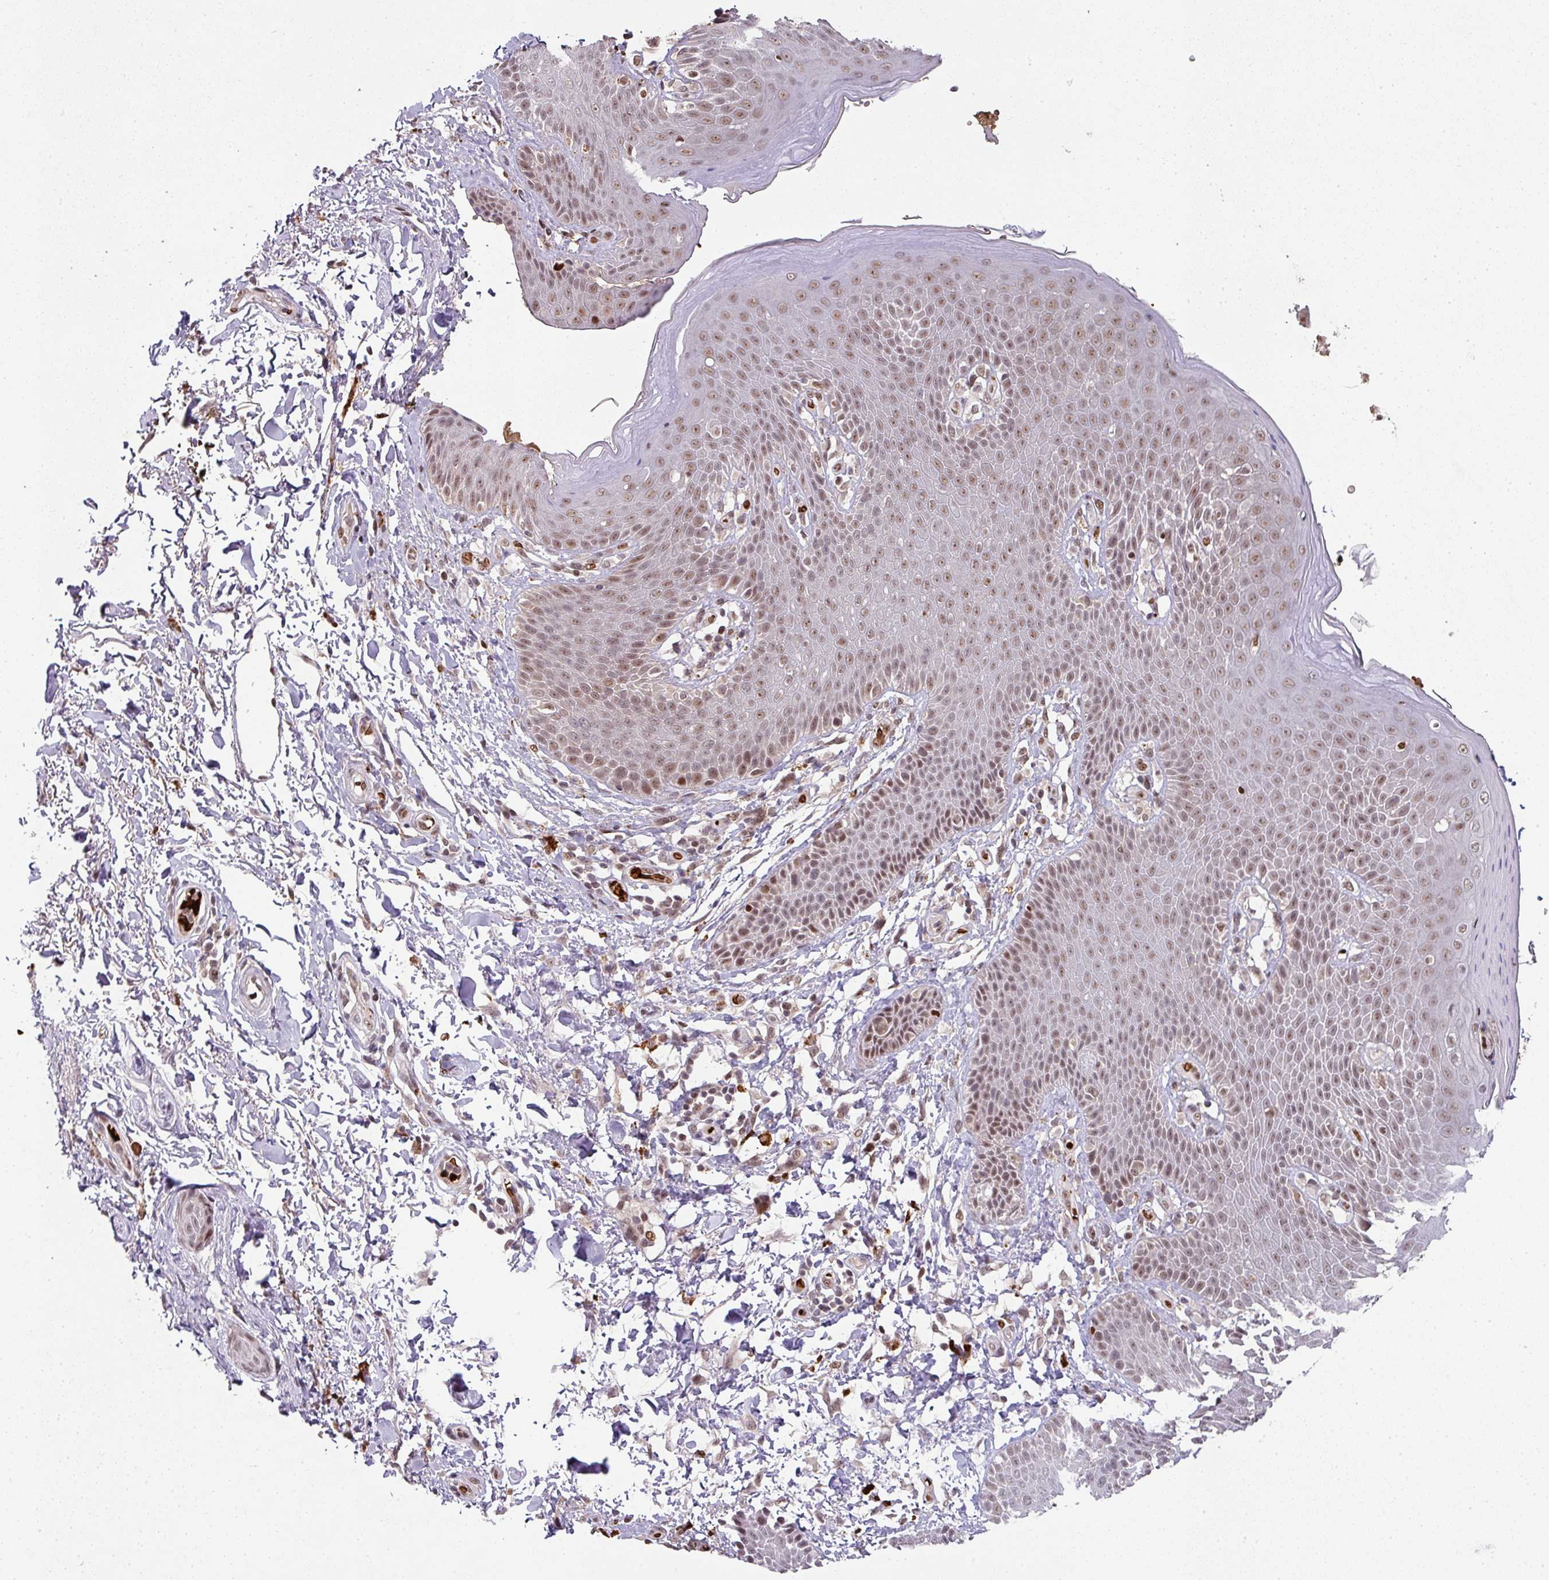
{"staining": {"intensity": "moderate", "quantity": ">75%", "location": "nuclear"}, "tissue": "skin", "cell_type": "Epidermal cells", "image_type": "normal", "snomed": [{"axis": "morphology", "description": "Normal tissue, NOS"}, {"axis": "topography", "description": "Peripheral nerve tissue"}], "caption": "Immunohistochemistry of unremarkable skin exhibits medium levels of moderate nuclear expression in about >75% of epidermal cells. The staining was performed using DAB (3,3'-diaminobenzidine) to visualize the protein expression in brown, while the nuclei were stained in blue with hematoxylin (Magnification: 20x).", "gene": "NEIL1", "patient": {"sex": "male", "age": 51}}